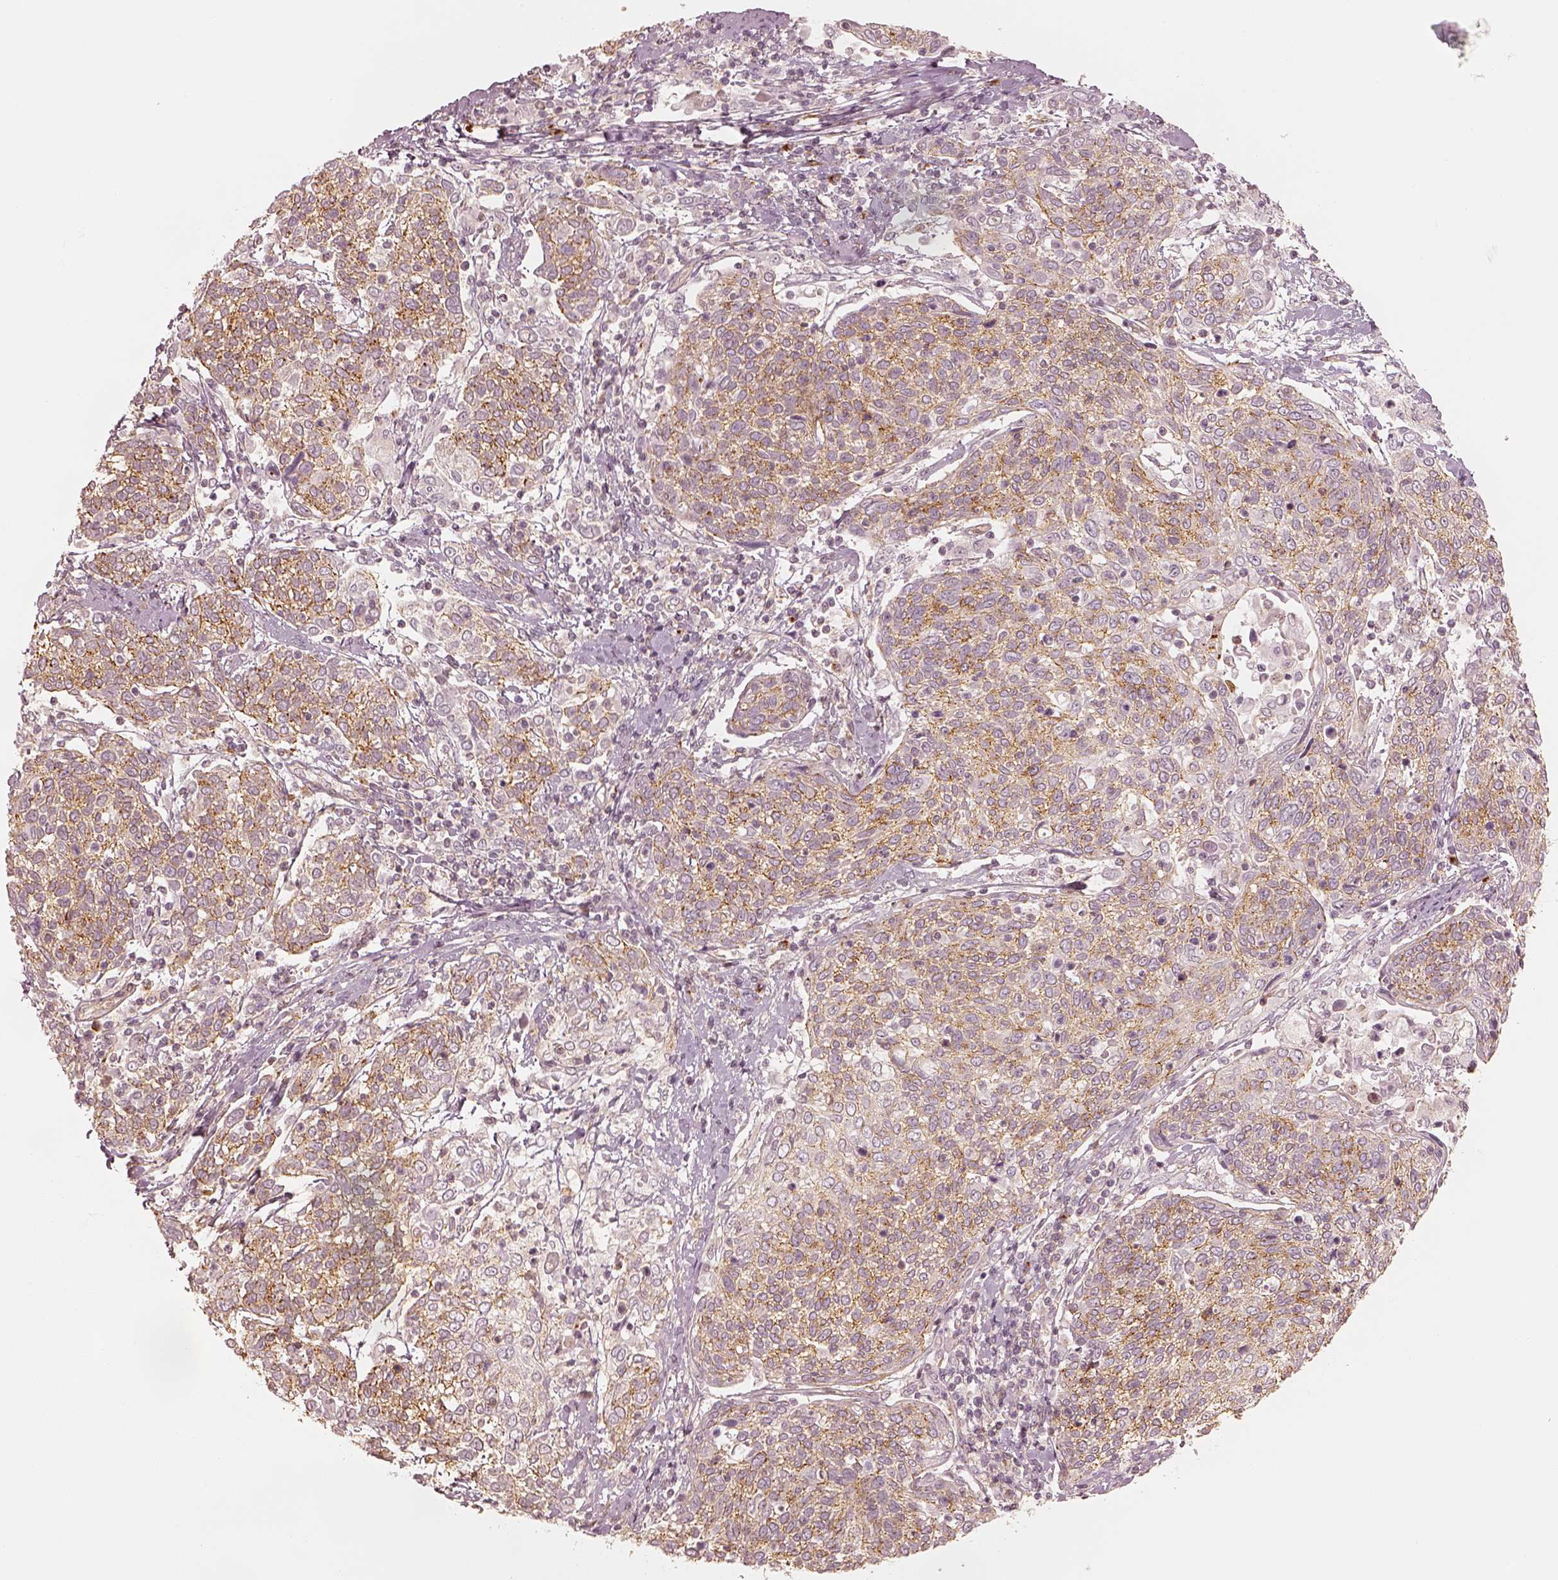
{"staining": {"intensity": "moderate", "quantity": "25%-75%", "location": "cytoplasmic/membranous"}, "tissue": "cervical cancer", "cell_type": "Tumor cells", "image_type": "cancer", "snomed": [{"axis": "morphology", "description": "Squamous cell carcinoma, NOS"}, {"axis": "topography", "description": "Cervix"}], "caption": "Immunohistochemistry photomicrograph of neoplastic tissue: human cervical cancer stained using immunohistochemistry exhibits medium levels of moderate protein expression localized specifically in the cytoplasmic/membranous of tumor cells, appearing as a cytoplasmic/membranous brown color.", "gene": "GORASP2", "patient": {"sex": "female", "age": 61}}